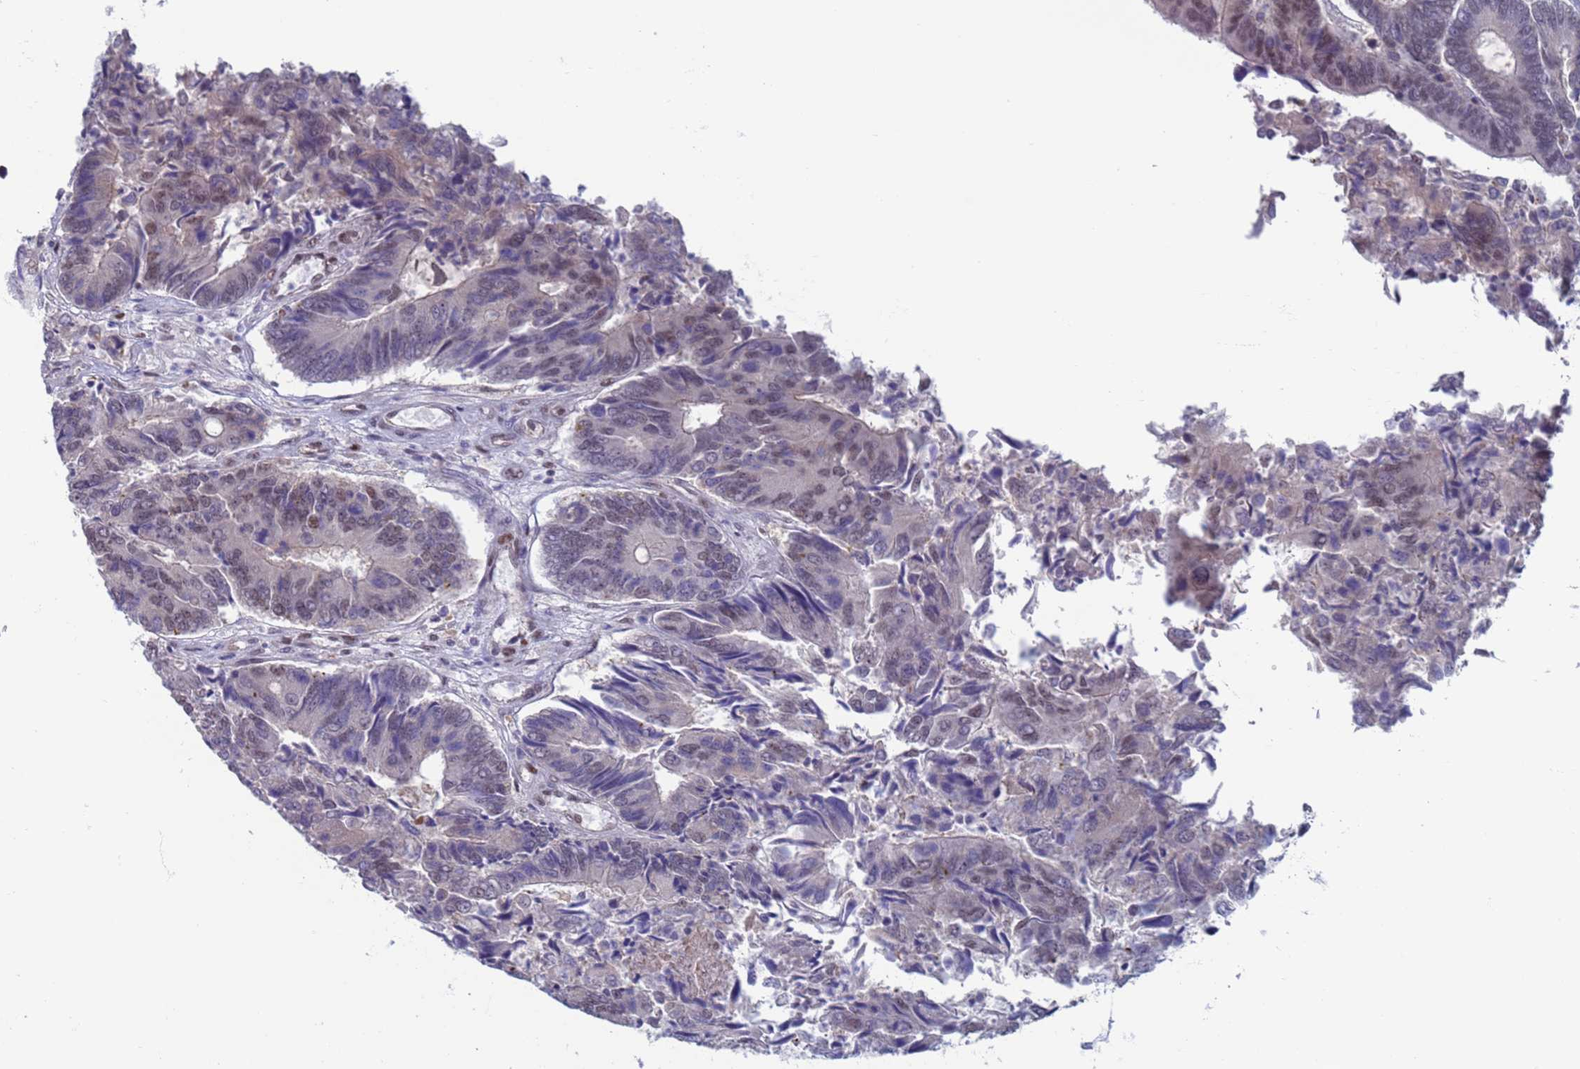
{"staining": {"intensity": "moderate", "quantity": "25%-75%", "location": "nuclear"}, "tissue": "colorectal cancer", "cell_type": "Tumor cells", "image_type": "cancer", "snomed": [{"axis": "morphology", "description": "Adenocarcinoma, NOS"}, {"axis": "topography", "description": "Colon"}], "caption": "A micrograph of adenocarcinoma (colorectal) stained for a protein demonstrates moderate nuclear brown staining in tumor cells.", "gene": "SAE1", "patient": {"sex": "female", "age": 67}}